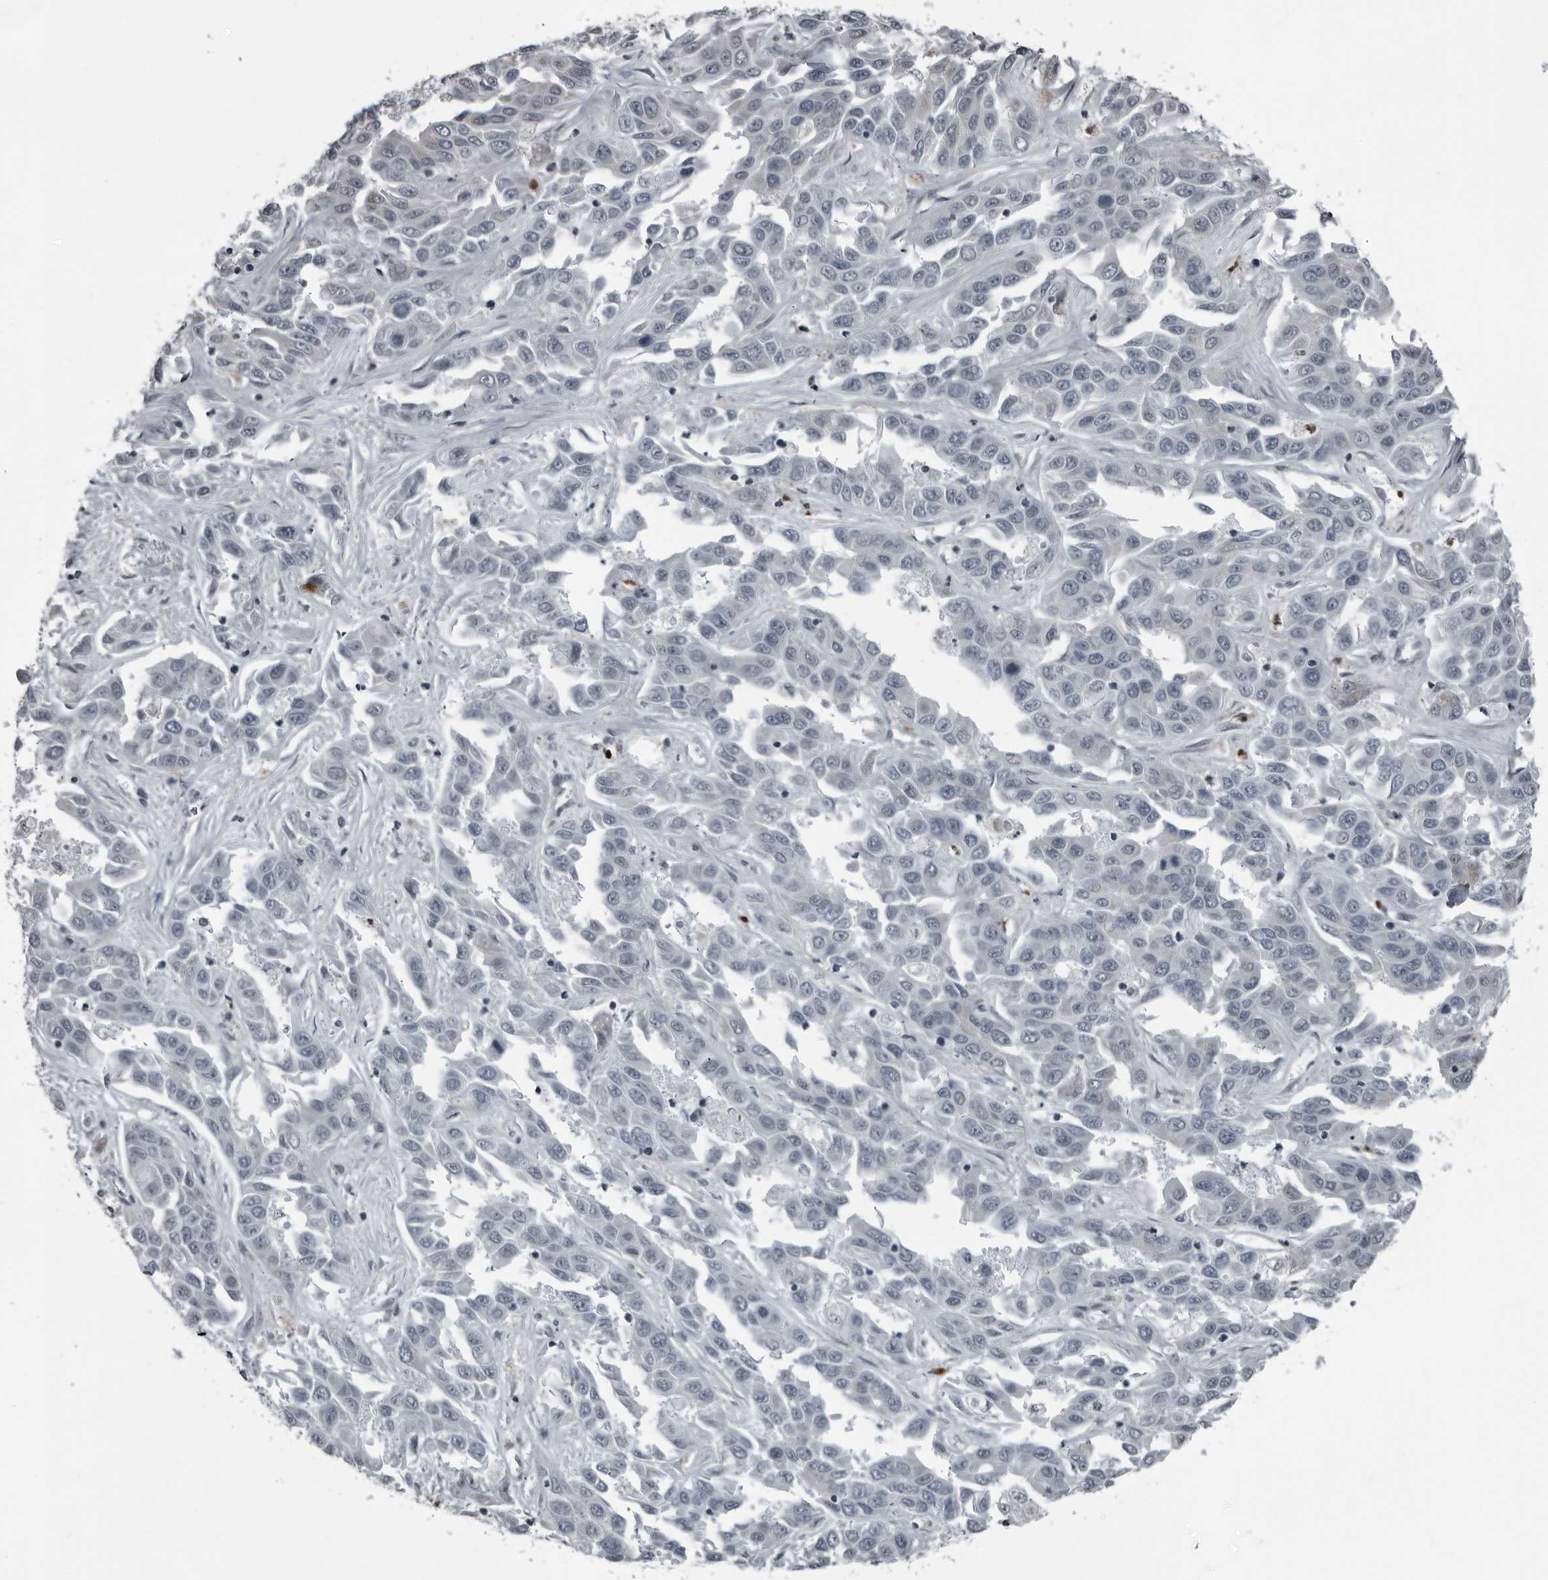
{"staining": {"intensity": "negative", "quantity": "none", "location": "none"}, "tissue": "liver cancer", "cell_type": "Tumor cells", "image_type": "cancer", "snomed": [{"axis": "morphology", "description": "Cholangiocarcinoma"}, {"axis": "topography", "description": "Liver"}], "caption": "There is no significant expression in tumor cells of liver cholangiocarcinoma.", "gene": "RTCA", "patient": {"sex": "female", "age": 52}}